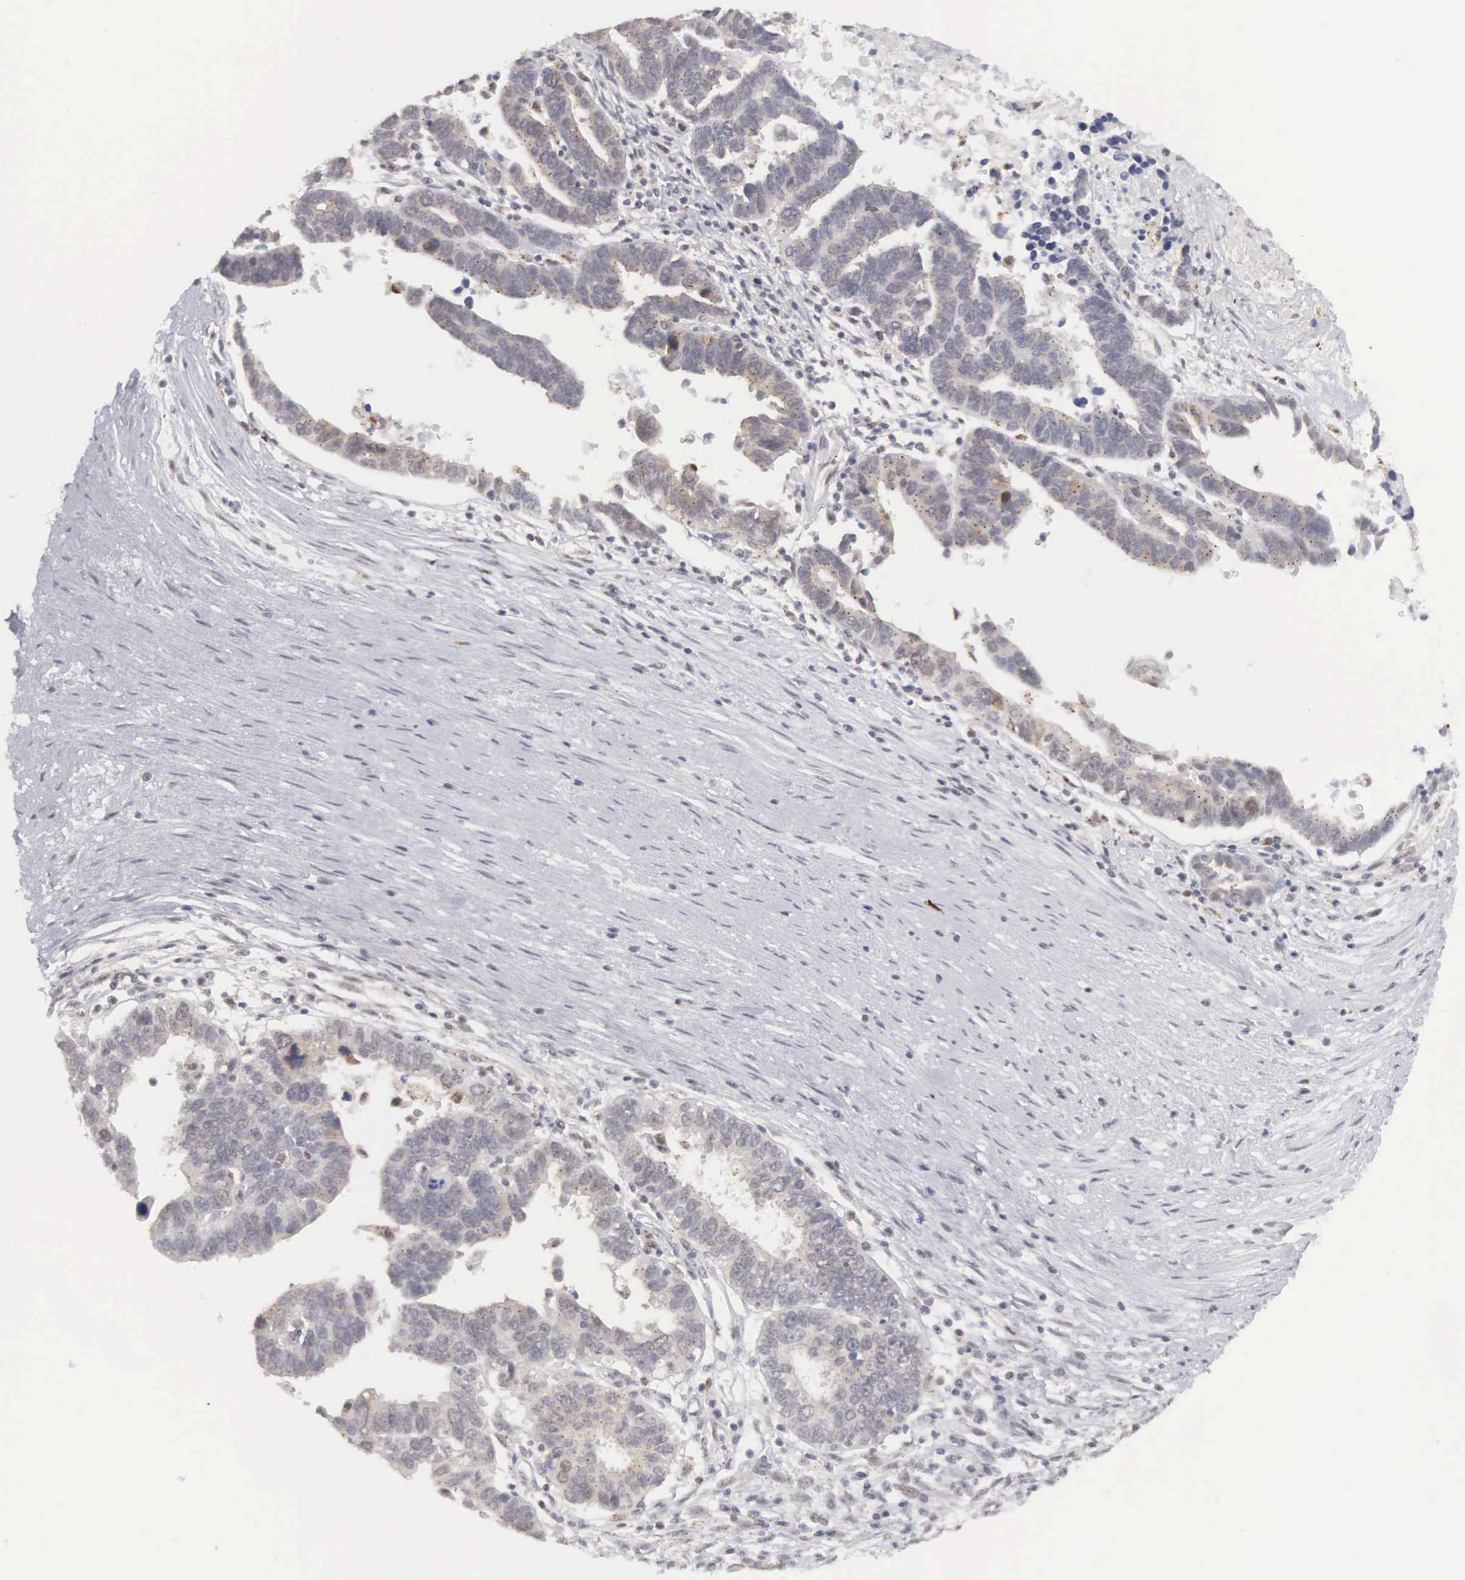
{"staining": {"intensity": "weak", "quantity": "25%-75%", "location": "cytoplasmic/membranous"}, "tissue": "ovarian cancer", "cell_type": "Tumor cells", "image_type": "cancer", "snomed": [{"axis": "morphology", "description": "Carcinoma, endometroid"}, {"axis": "morphology", "description": "Cystadenocarcinoma, serous, NOS"}, {"axis": "topography", "description": "Ovary"}], "caption": "Weak cytoplasmic/membranous protein staining is appreciated in about 25%-75% of tumor cells in ovarian cancer.", "gene": "MNAT1", "patient": {"sex": "female", "age": 45}}